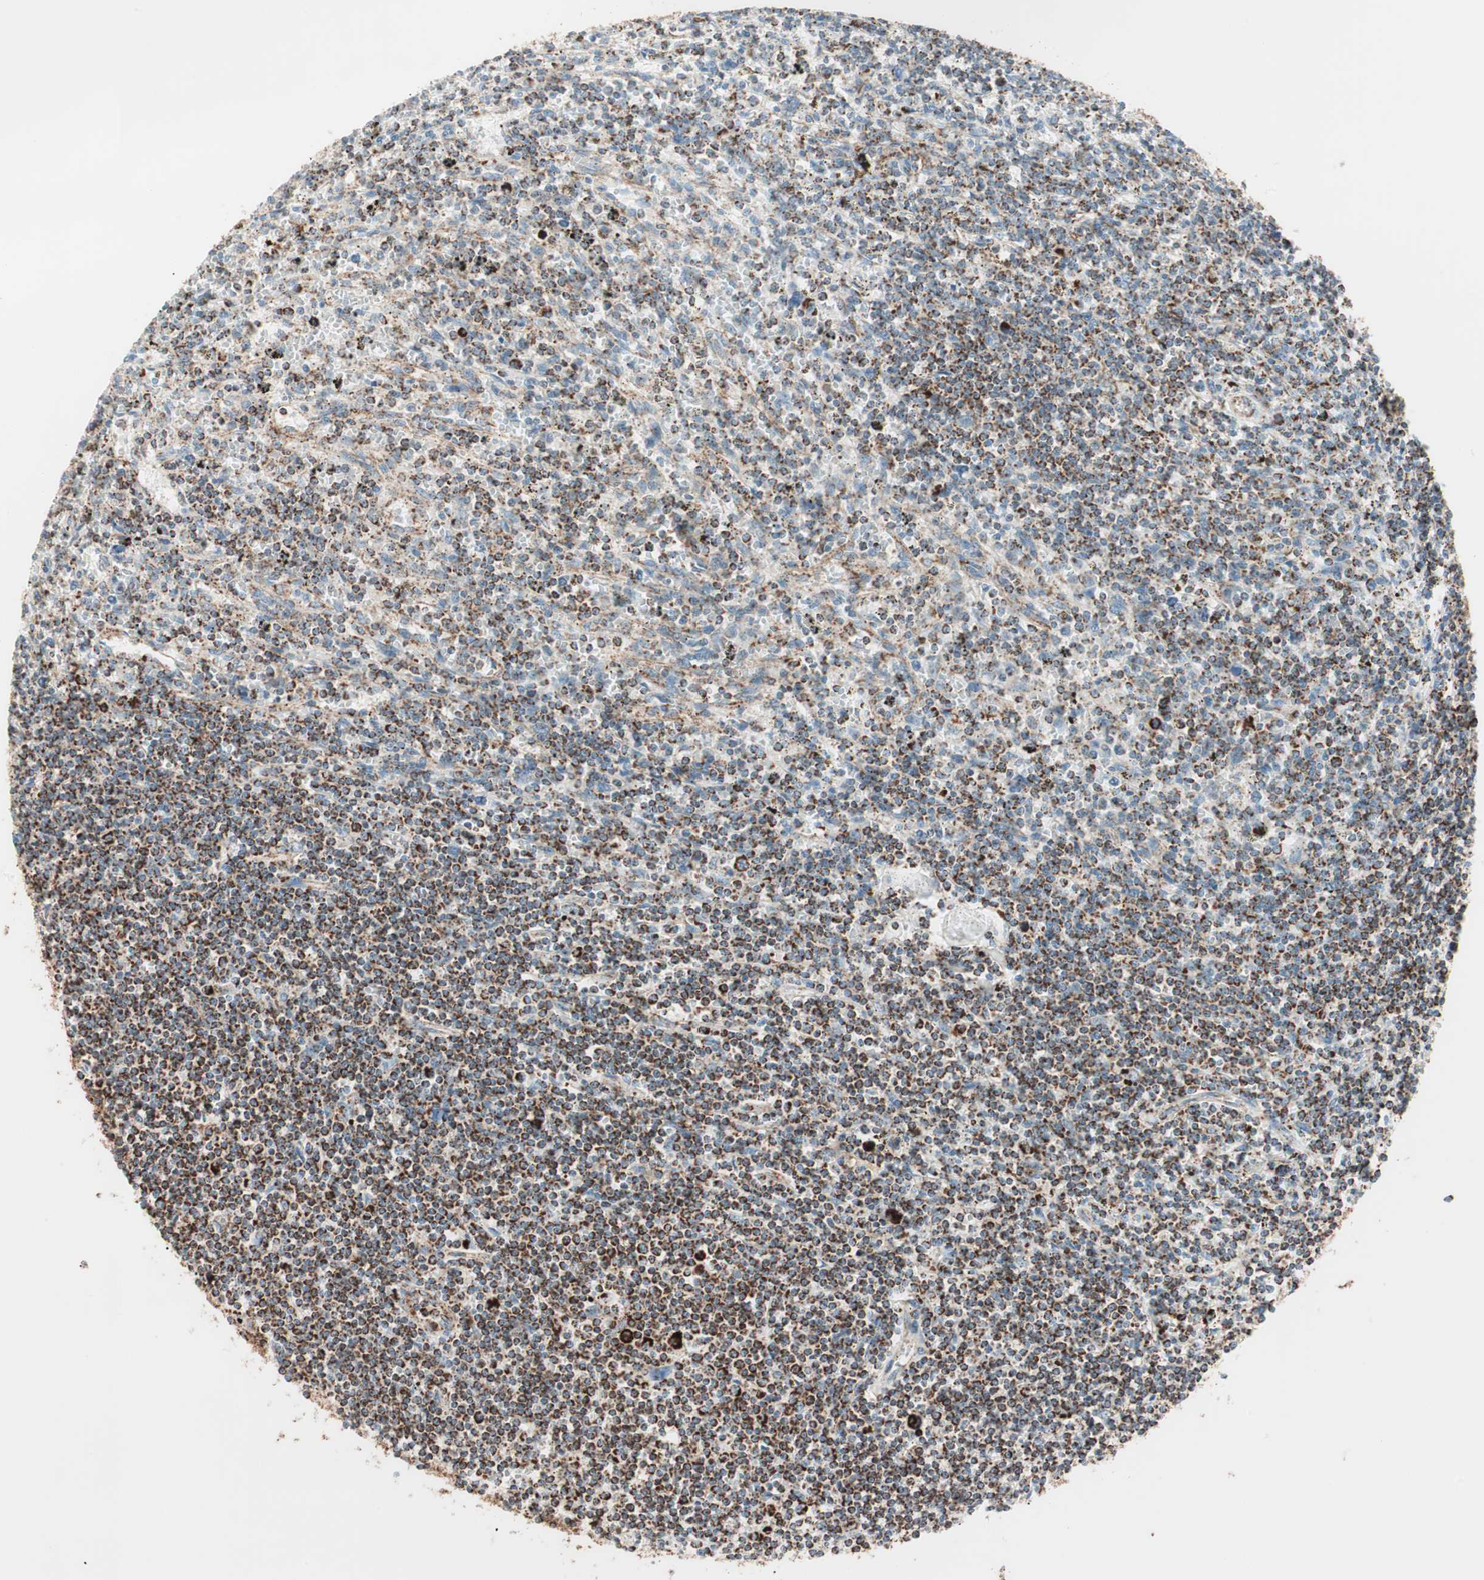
{"staining": {"intensity": "strong", "quantity": ">75%", "location": "cytoplasmic/membranous"}, "tissue": "lymphoma", "cell_type": "Tumor cells", "image_type": "cancer", "snomed": [{"axis": "morphology", "description": "Malignant lymphoma, non-Hodgkin's type, Low grade"}, {"axis": "topography", "description": "Spleen"}], "caption": "The image displays a brown stain indicating the presence of a protein in the cytoplasmic/membranous of tumor cells in lymphoma.", "gene": "TOMM20", "patient": {"sex": "male", "age": 76}}